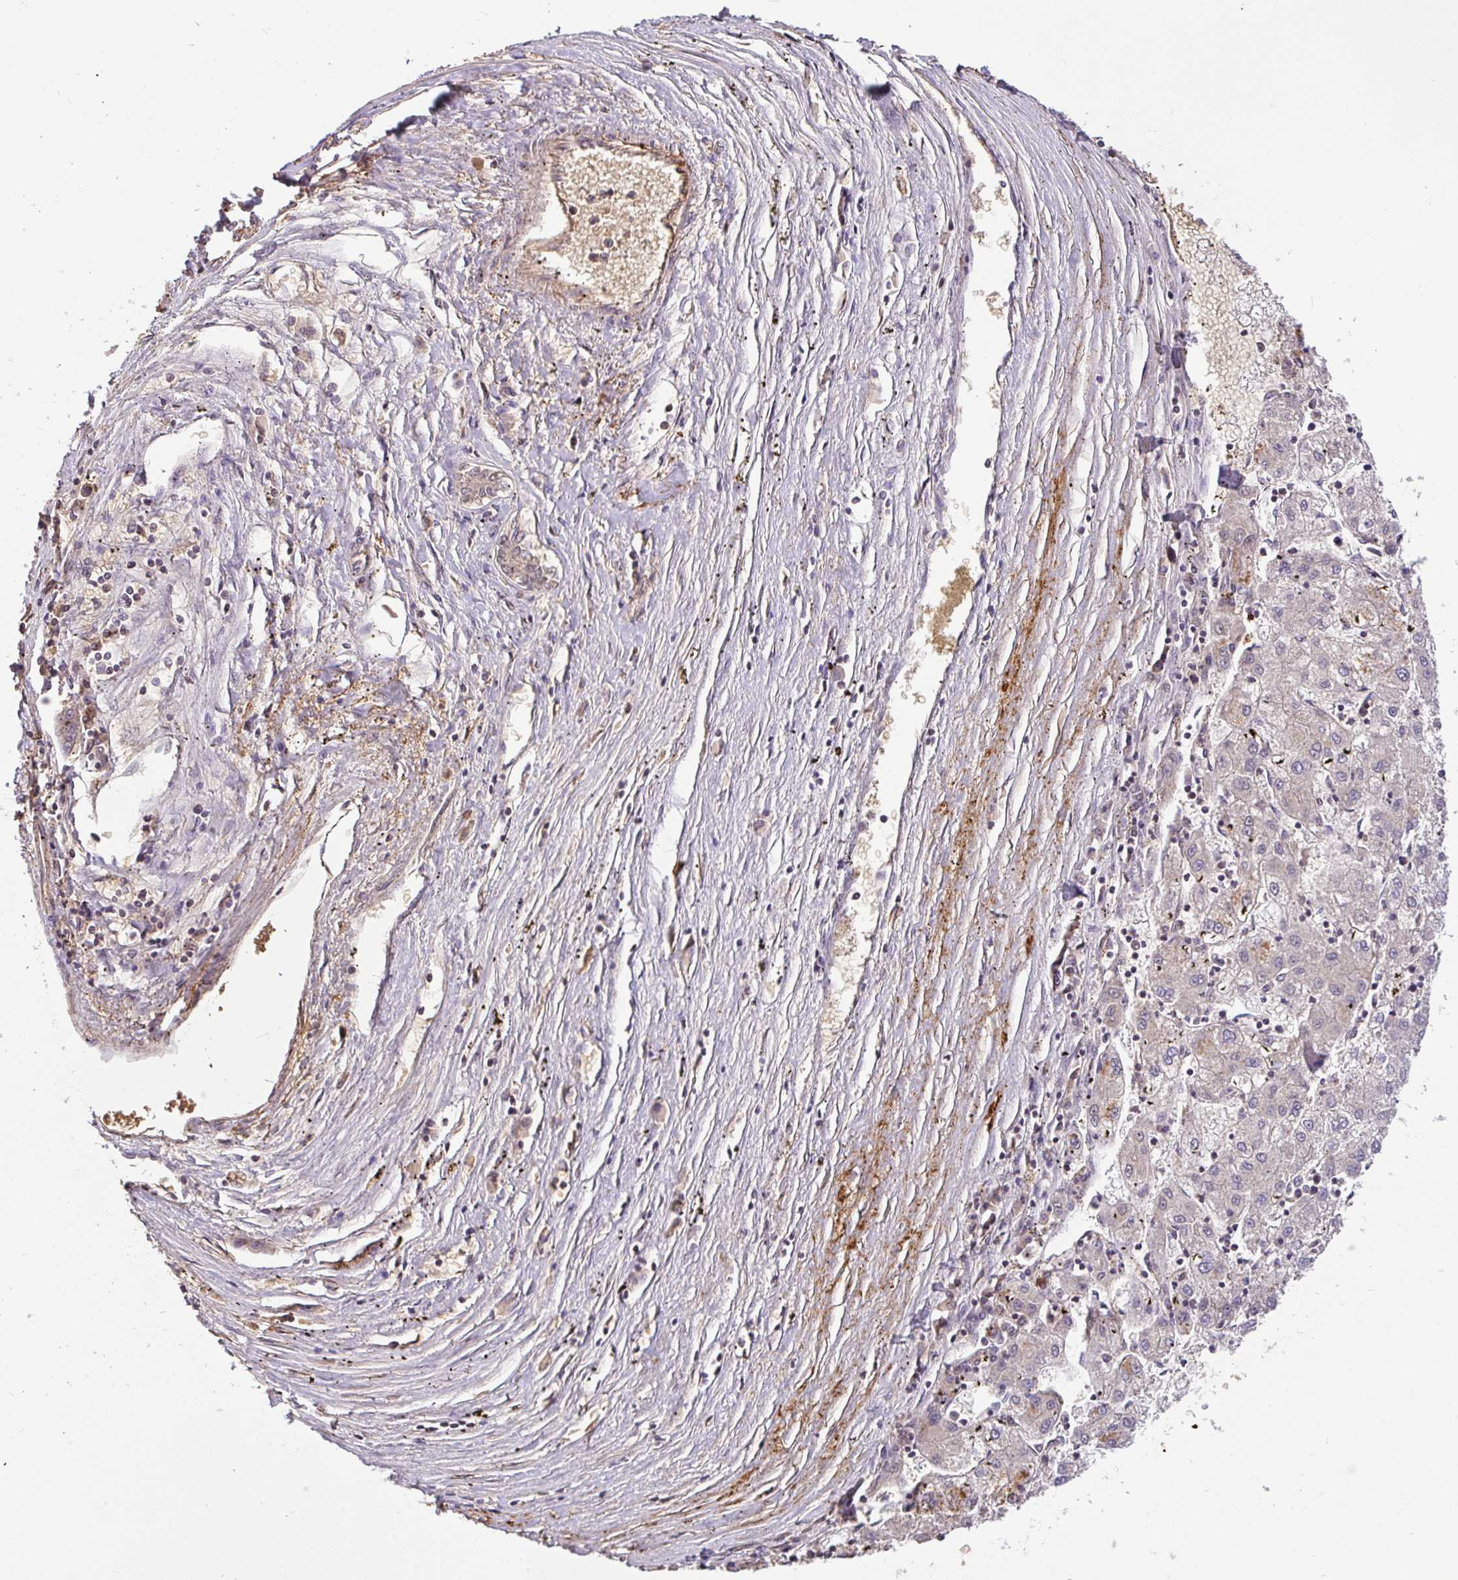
{"staining": {"intensity": "negative", "quantity": "none", "location": "none"}, "tissue": "liver cancer", "cell_type": "Tumor cells", "image_type": "cancer", "snomed": [{"axis": "morphology", "description": "Carcinoma, Hepatocellular, NOS"}, {"axis": "topography", "description": "Liver"}], "caption": "The immunohistochemistry micrograph has no significant positivity in tumor cells of liver hepatocellular carcinoma tissue.", "gene": "C1QTNF9B", "patient": {"sex": "male", "age": 72}}